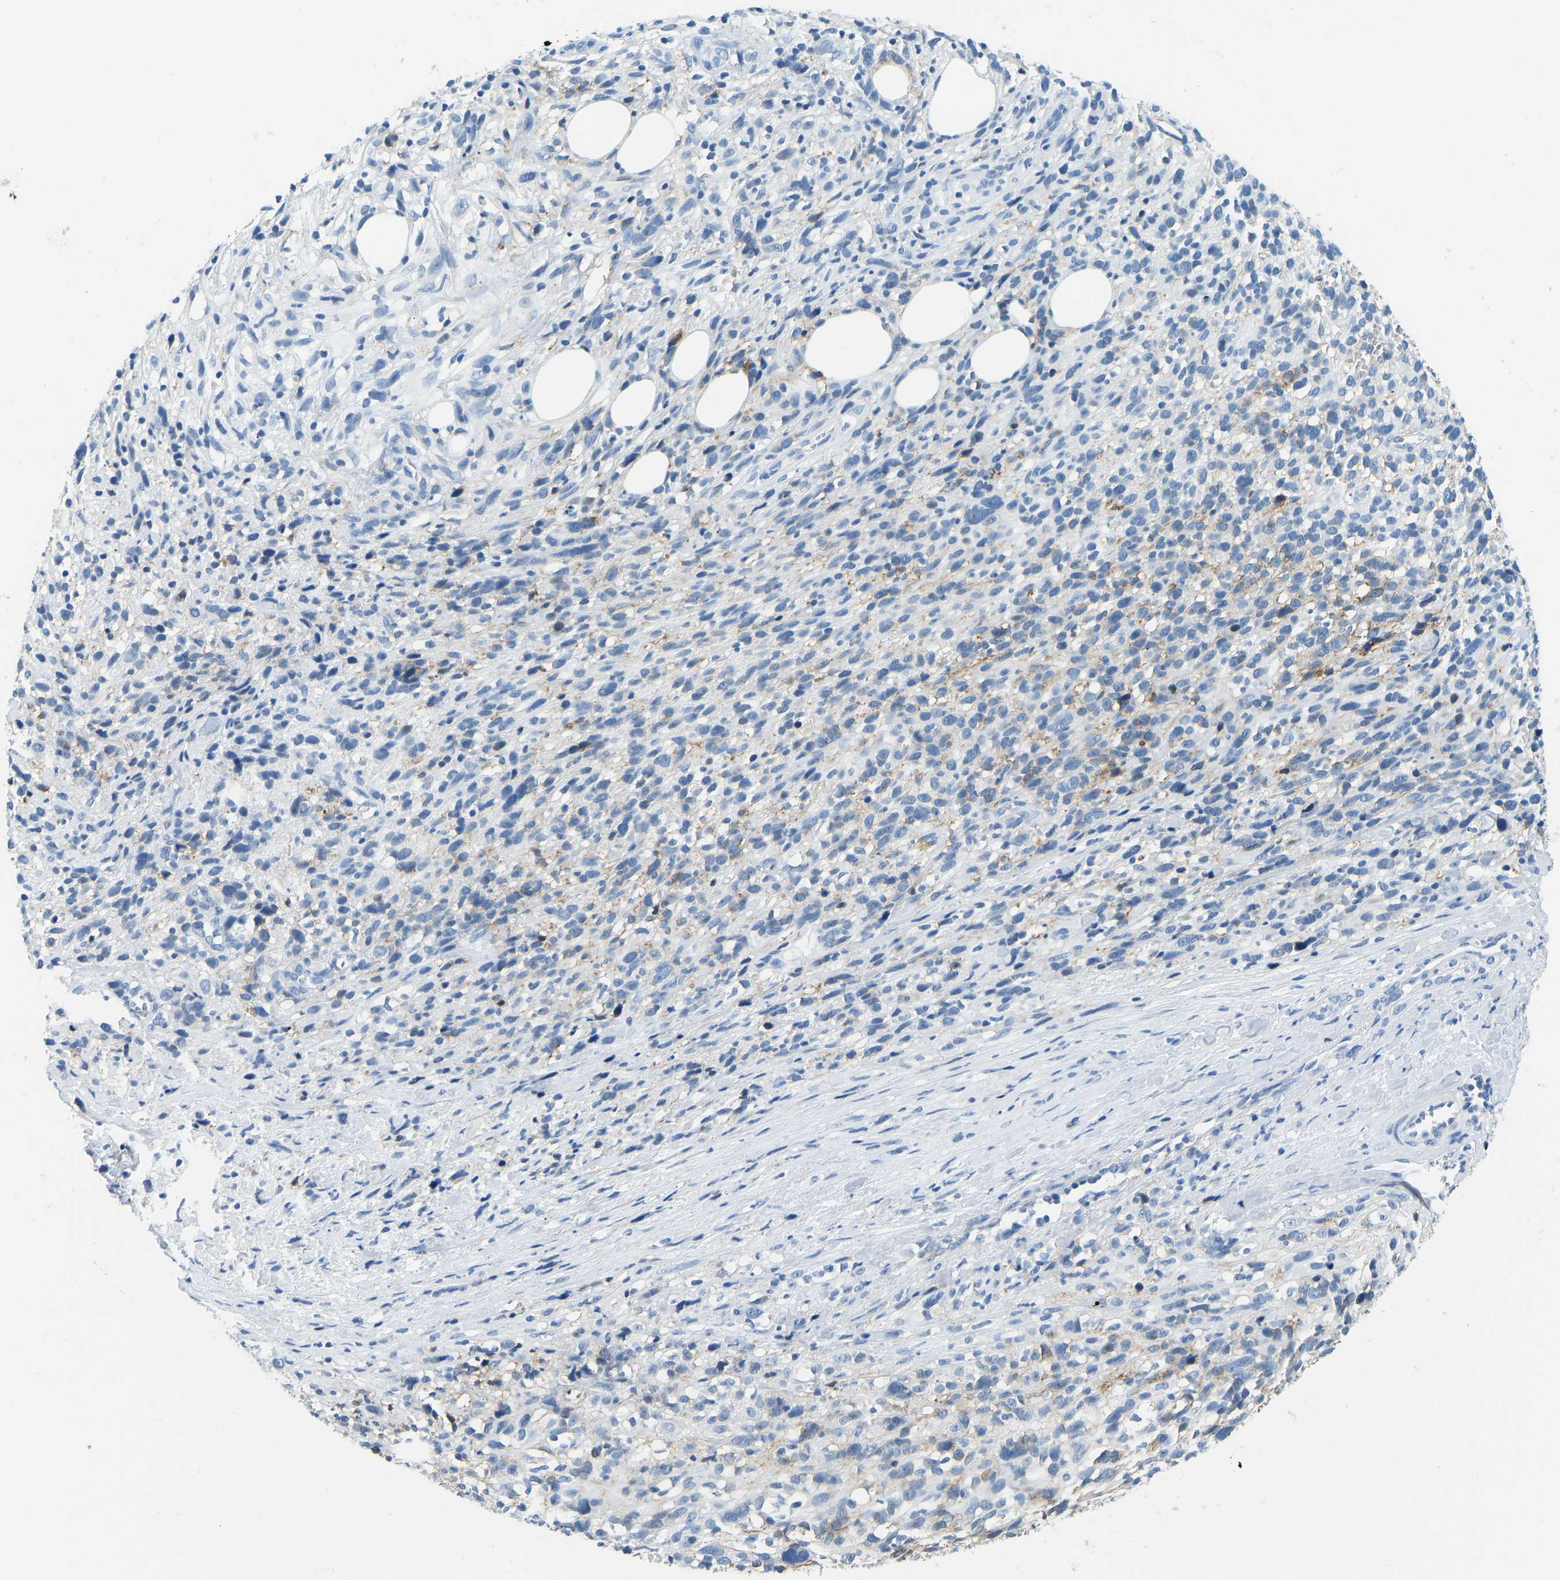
{"staining": {"intensity": "negative", "quantity": "none", "location": "none"}, "tissue": "melanoma", "cell_type": "Tumor cells", "image_type": "cancer", "snomed": [{"axis": "morphology", "description": "Malignant melanoma, NOS"}, {"axis": "topography", "description": "Skin"}], "caption": "High power microscopy image of an immunohistochemistry (IHC) micrograph of melanoma, revealing no significant expression in tumor cells. Nuclei are stained in blue.", "gene": "ATP1A1", "patient": {"sex": "female", "age": 55}}